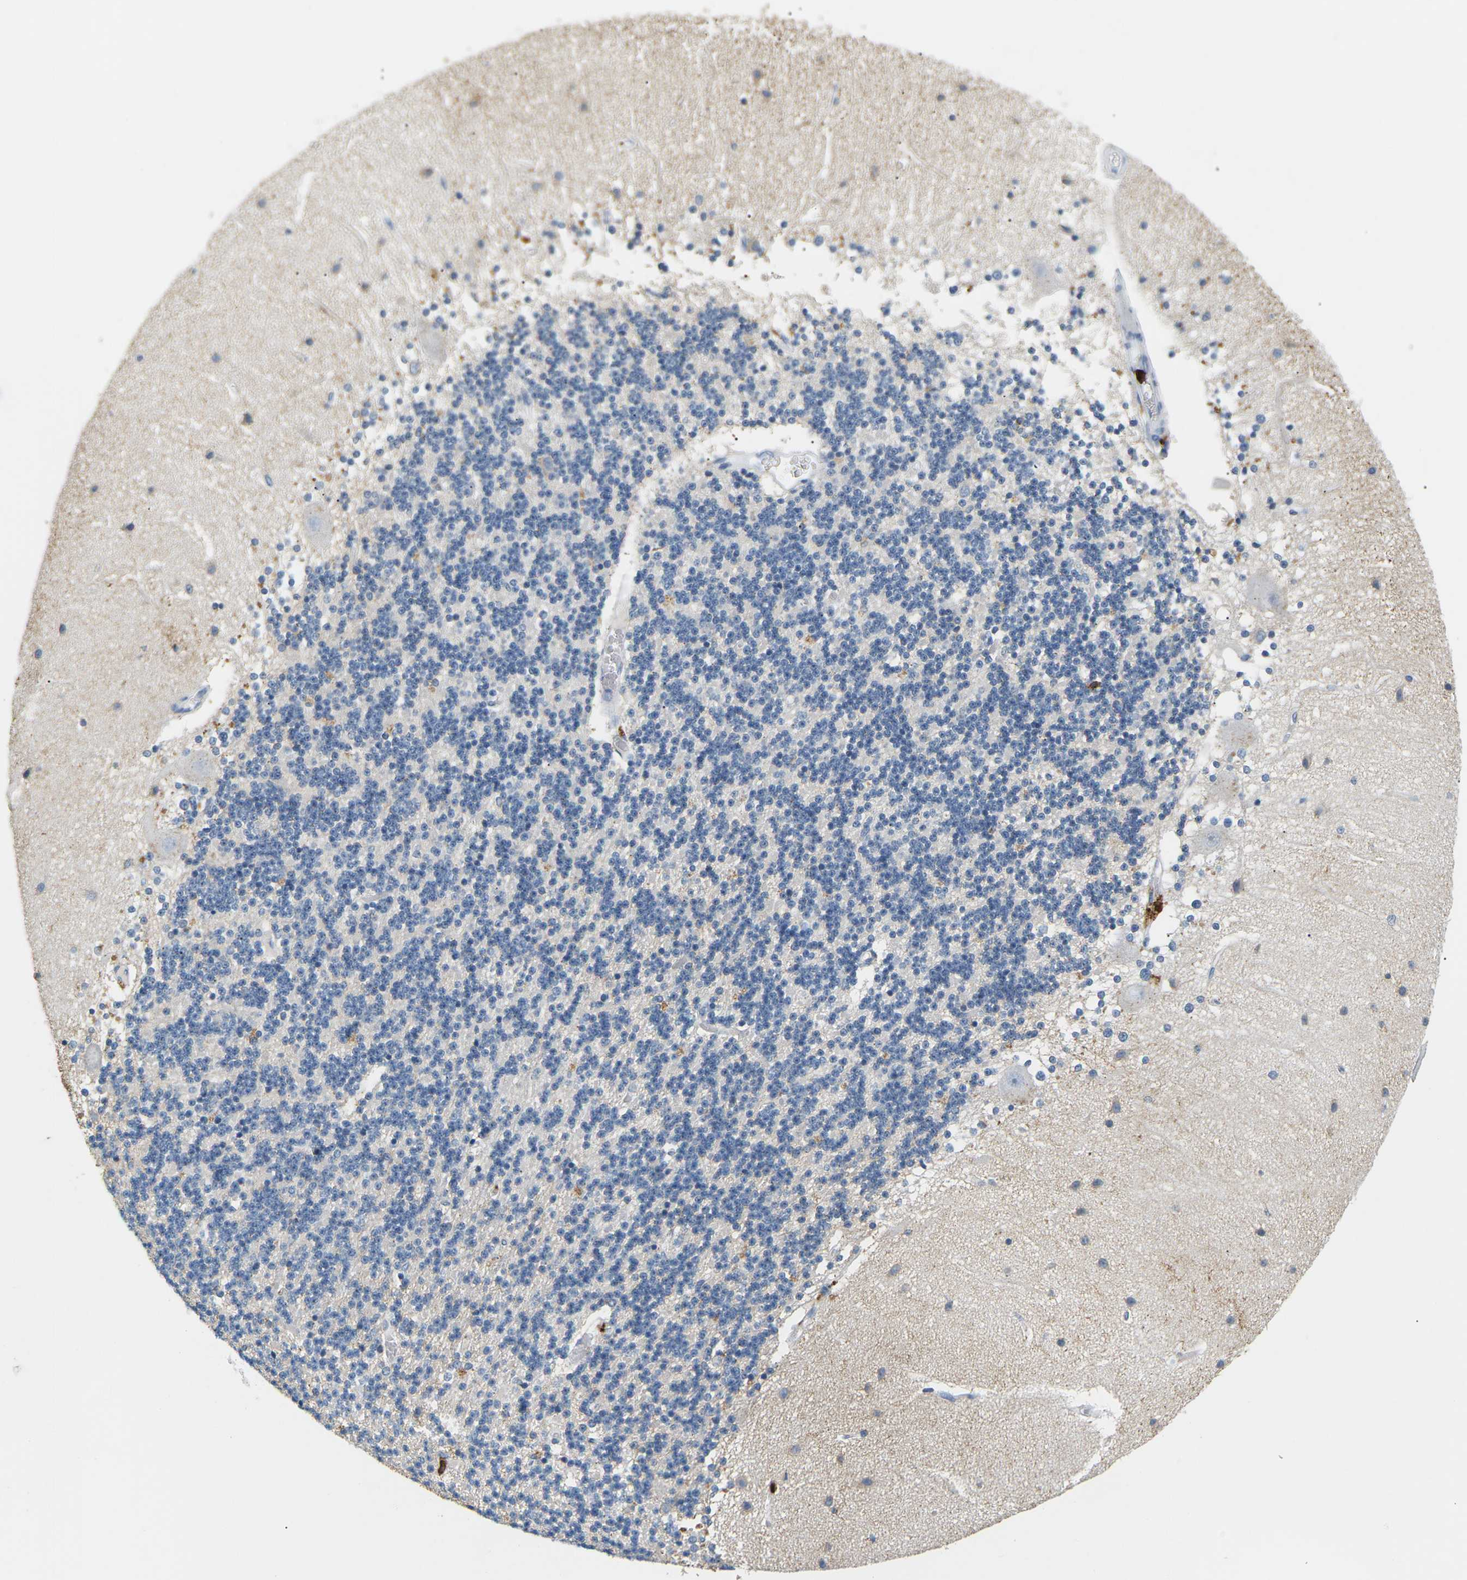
{"staining": {"intensity": "weak", "quantity": "<25%", "location": "cytoplasmic/membranous"}, "tissue": "cerebellum", "cell_type": "Cells in granular layer", "image_type": "normal", "snomed": [{"axis": "morphology", "description": "Normal tissue, NOS"}, {"axis": "topography", "description": "Cerebellum"}], "caption": "High magnification brightfield microscopy of unremarkable cerebellum stained with DAB (brown) and counterstained with hematoxylin (blue): cells in granular layer show no significant expression.", "gene": "ADM", "patient": {"sex": "female", "age": 54}}